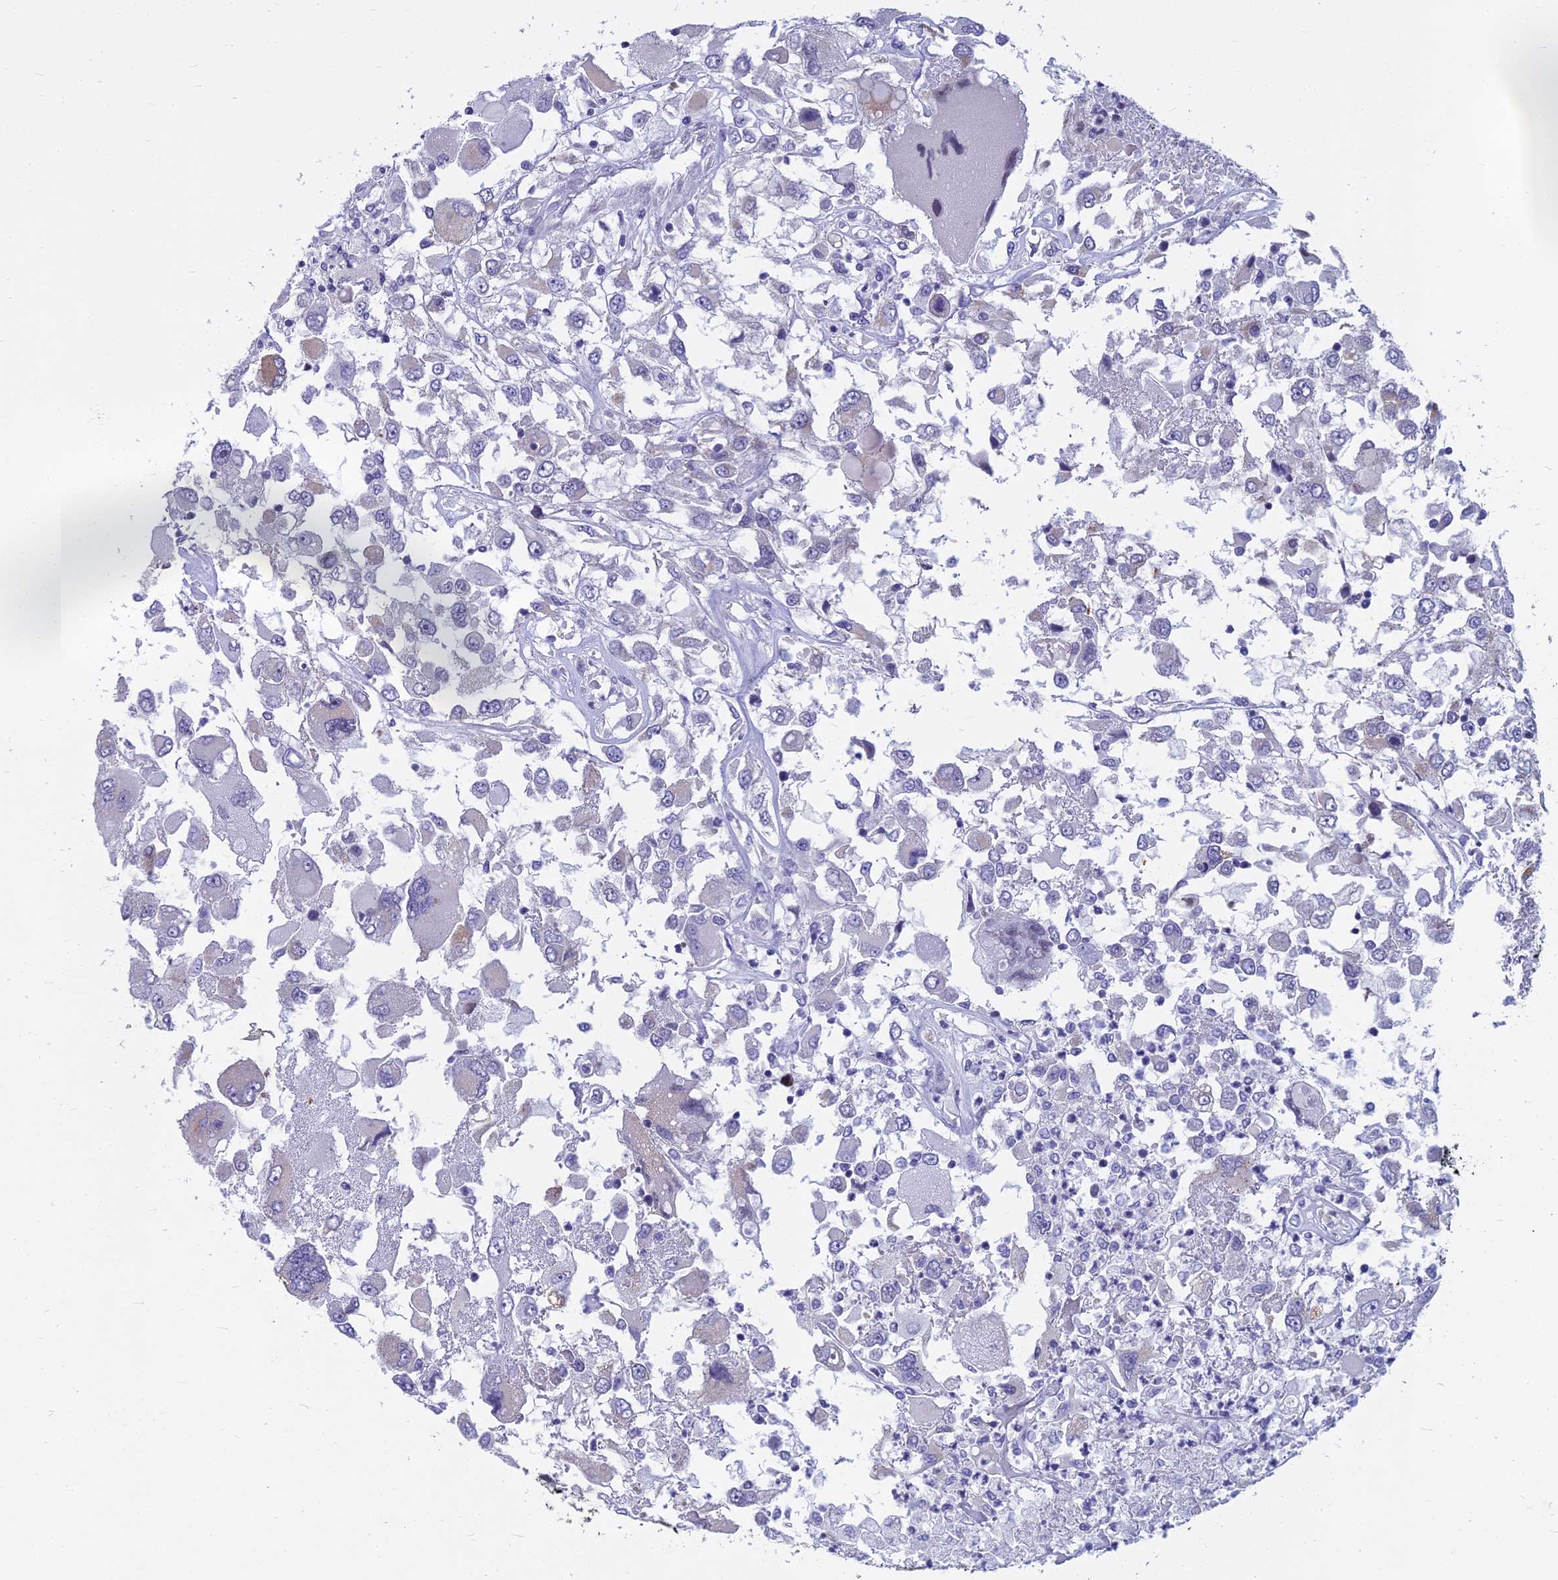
{"staining": {"intensity": "negative", "quantity": "none", "location": "none"}, "tissue": "renal cancer", "cell_type": "Tumor cells", "image_type": "cancer", "snomed": [{"axis": "morphology", "description": "Adenocarcinoma, NOS"}, {"axis": "topography", "description": "Kidney"}], "caption": "Tumor cells are negative for protein expression in human renal cancer (adenocarcinoma). (Stains: DAB (3,3'-diaminobenzidine) IHC with hematoxylin counter stain, Microscopy: brightfield microscopy at high magnification).", "gene": "MYBPC2", "patient": {"sex": "female", "age": 52}}